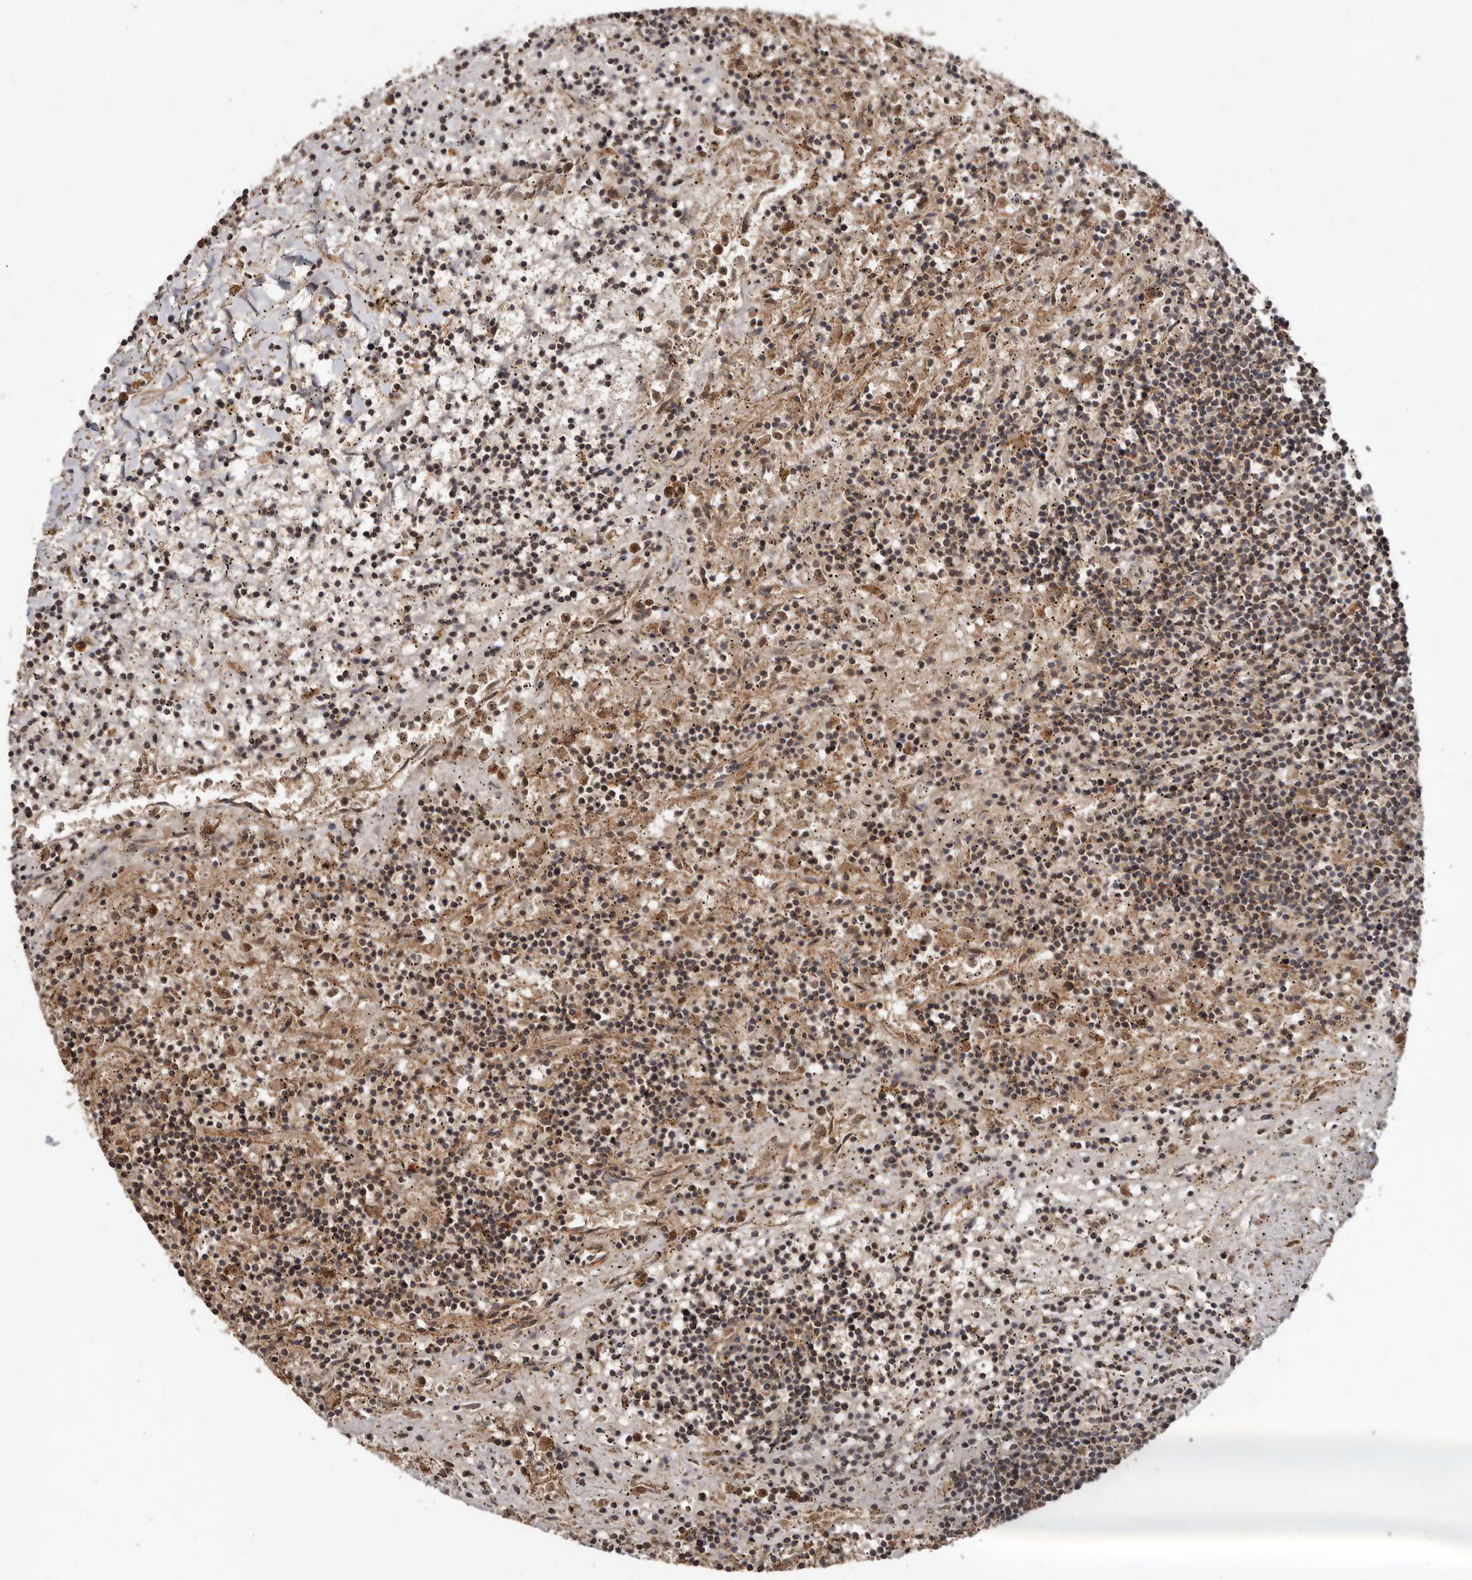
{"staining": {"intensity": "weak", "quantity": ">75%", "location": "cytoplasmic/membranous"}, "tissue": "lymphoma", "cell_type": "Tumor cells", "image_type": "cancer", "snomed": [{"axis": "morphology", "description": "Malignant lymphoma, non-Hodgkin's type, Low grade"}, {"axis": "topography", "description": "Spleen"}], "caption": "High-power microscopy captured an immunohistochemistry (IHC) image of low-grade malignant lymphoma, non-Hodgkin's type, revealing weak cytoplasmic/membranous positivity in approximately >75% of tumor cells. The protein of interest is stained brown, and the nuclei are stained in blue (DAB (3,3'-diaminobenzidine) IHC with brightfield microscopy, high magnification).", "gene": "STK36", "patient": {"sex": "male", "age": 76}}